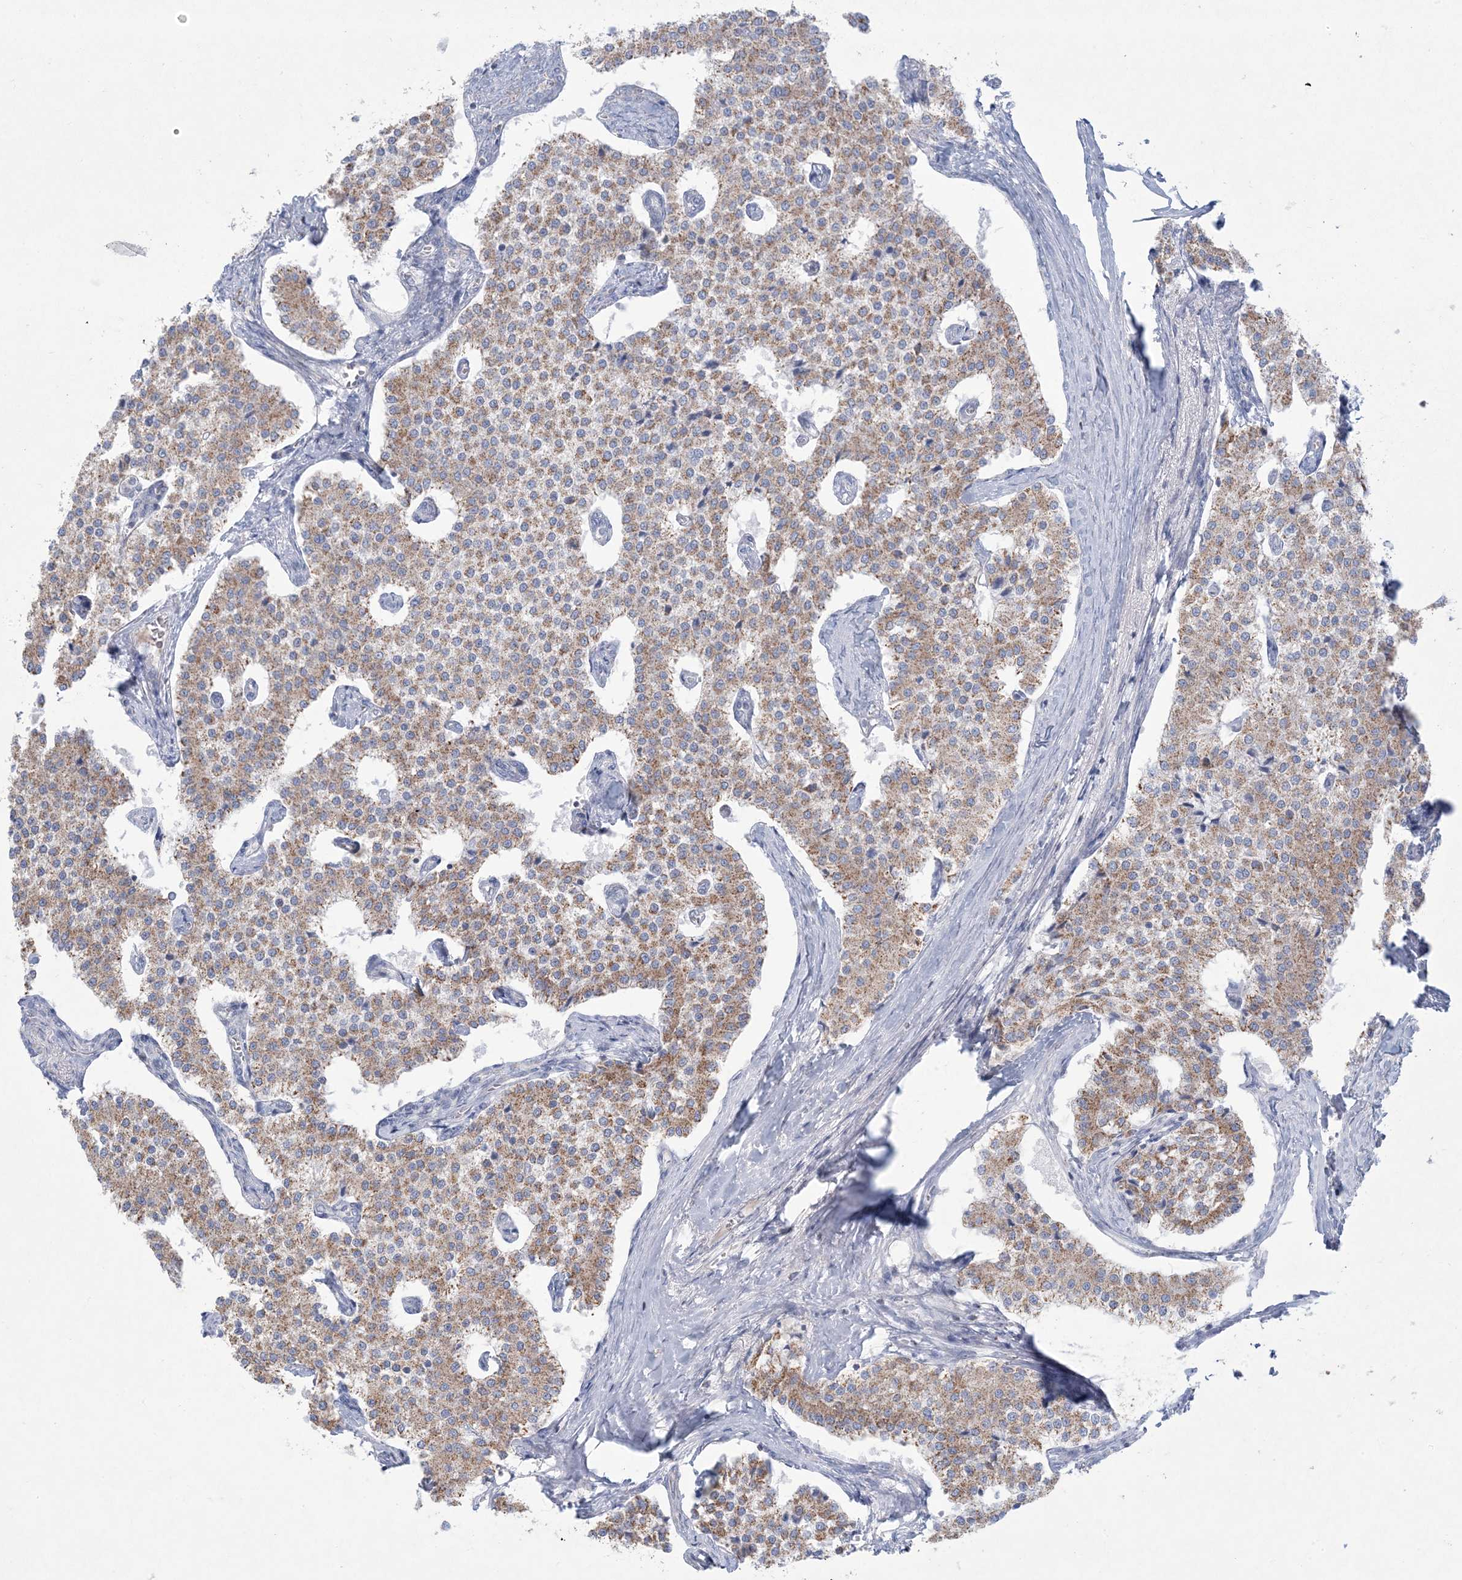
{"staining": {"intensity": "moderate", "quantity": ">75%", "location": "cytoplasmic/membranous"}, "tissue": "carcinoid", "cell_type": "Tumor cells", "image_type": "cancer", "snomed": [{"axis": "morphology", "description": "Carcinoid, malignant, NOS"}, {"axis": "topography", "description": "Colon"}], "caption": "Carcinoid (malignant) stained with a protein marker reveals moderate staining in tumor cells.", "gene": "KCTD6", "patient": {"sex": "female", "age": 52}}